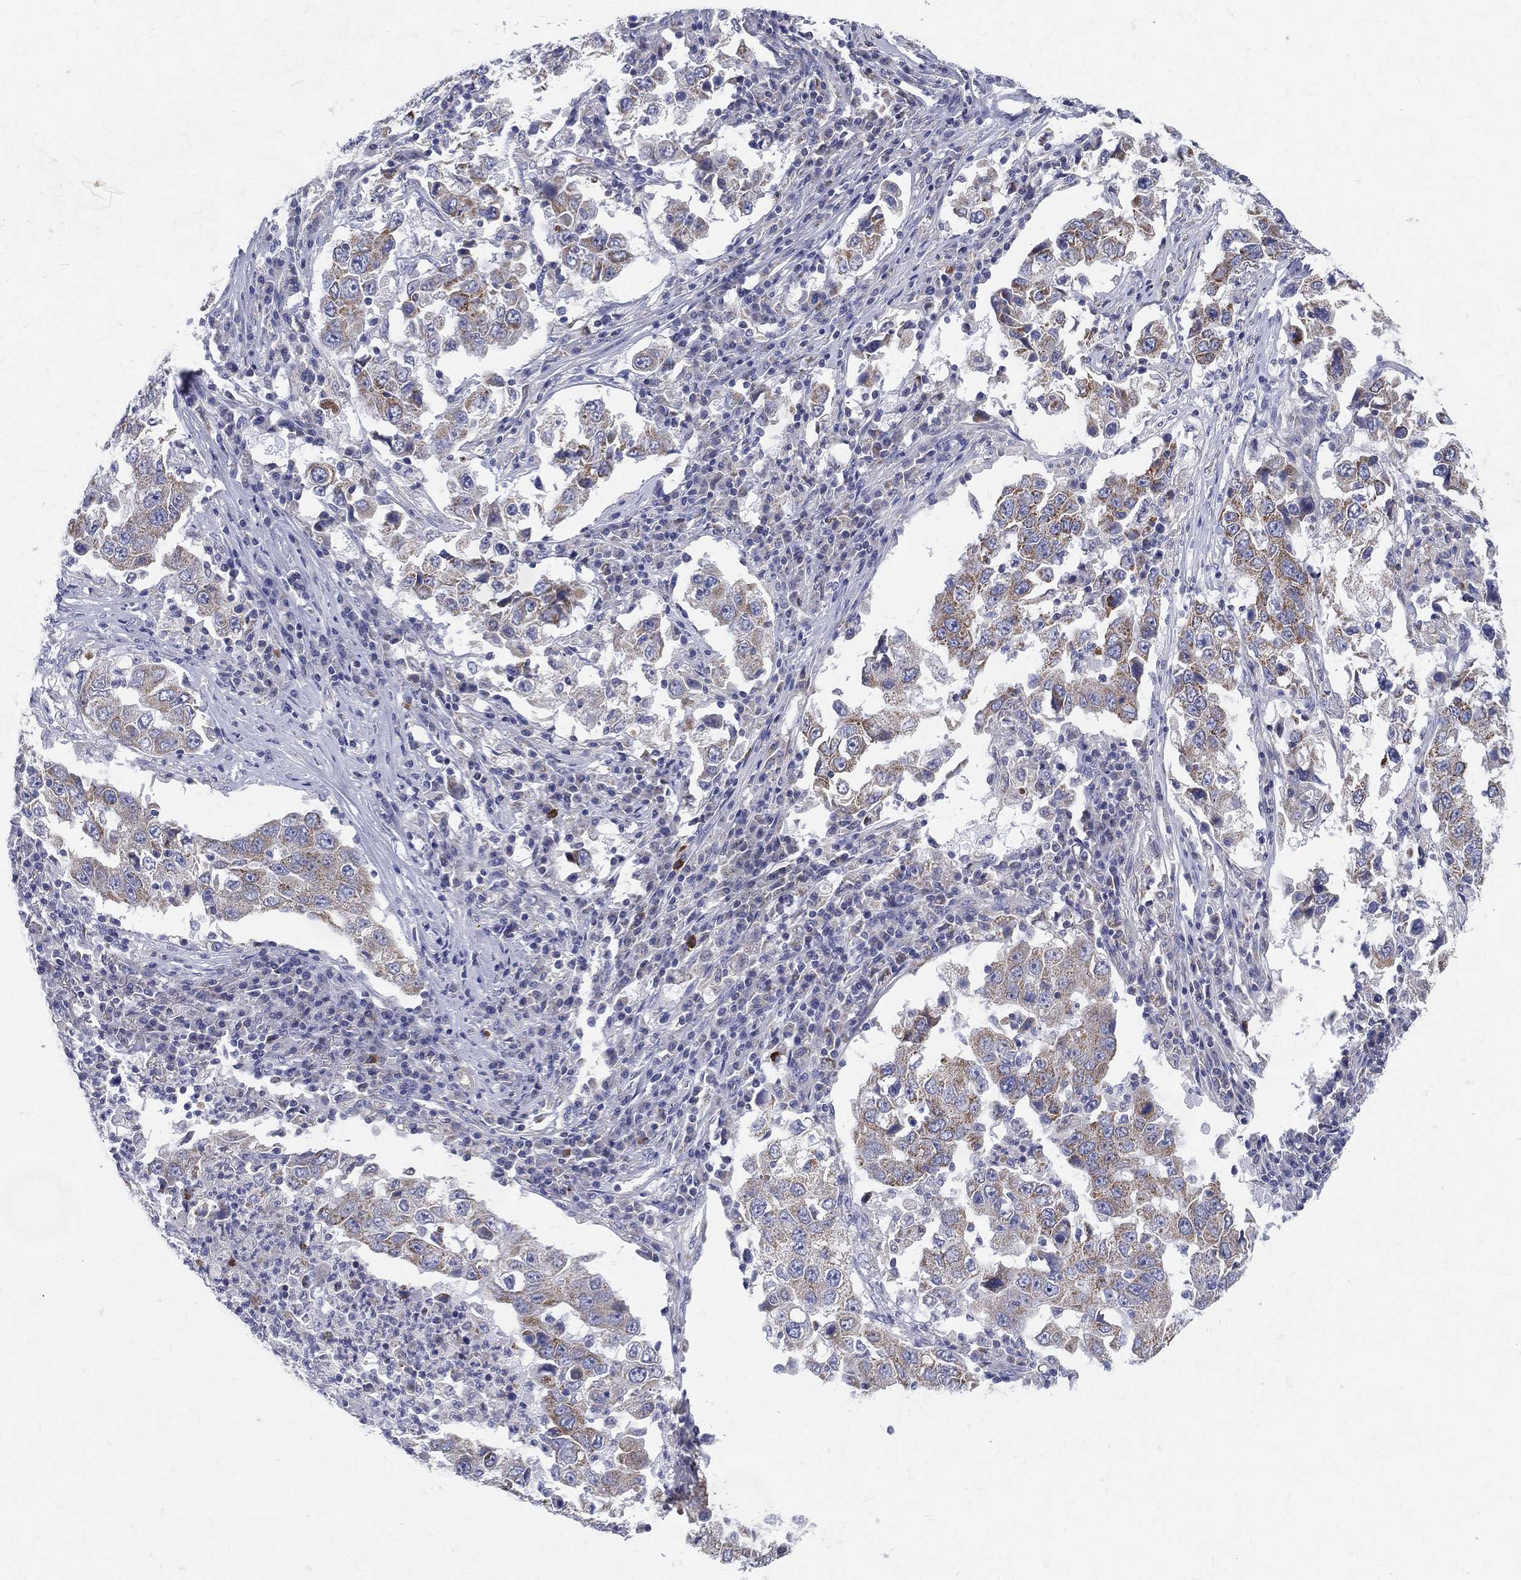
{"staining": {"intensity": "moderate", "quantity": "<25%", "location": "cytoplasmic/membranous"}, "tissue": "lung cancer", "cell_type": "Tumor cells", "image_type": "cancer", "snomed": [{"axis": "morphology", "description": "Adenocarcinoma, NOS"}, {"axis": "topography", "description": "Lung"}], "caption": "This histopathology image exhibits immunohistochemistry staining of human adenocarcinoma (lung), with low moderate cytoplasmic/membranous expression in approximately <25% of tumor cells.", "gene": "PWWP3A", "patient": {"sex": "male", "age": 73}}